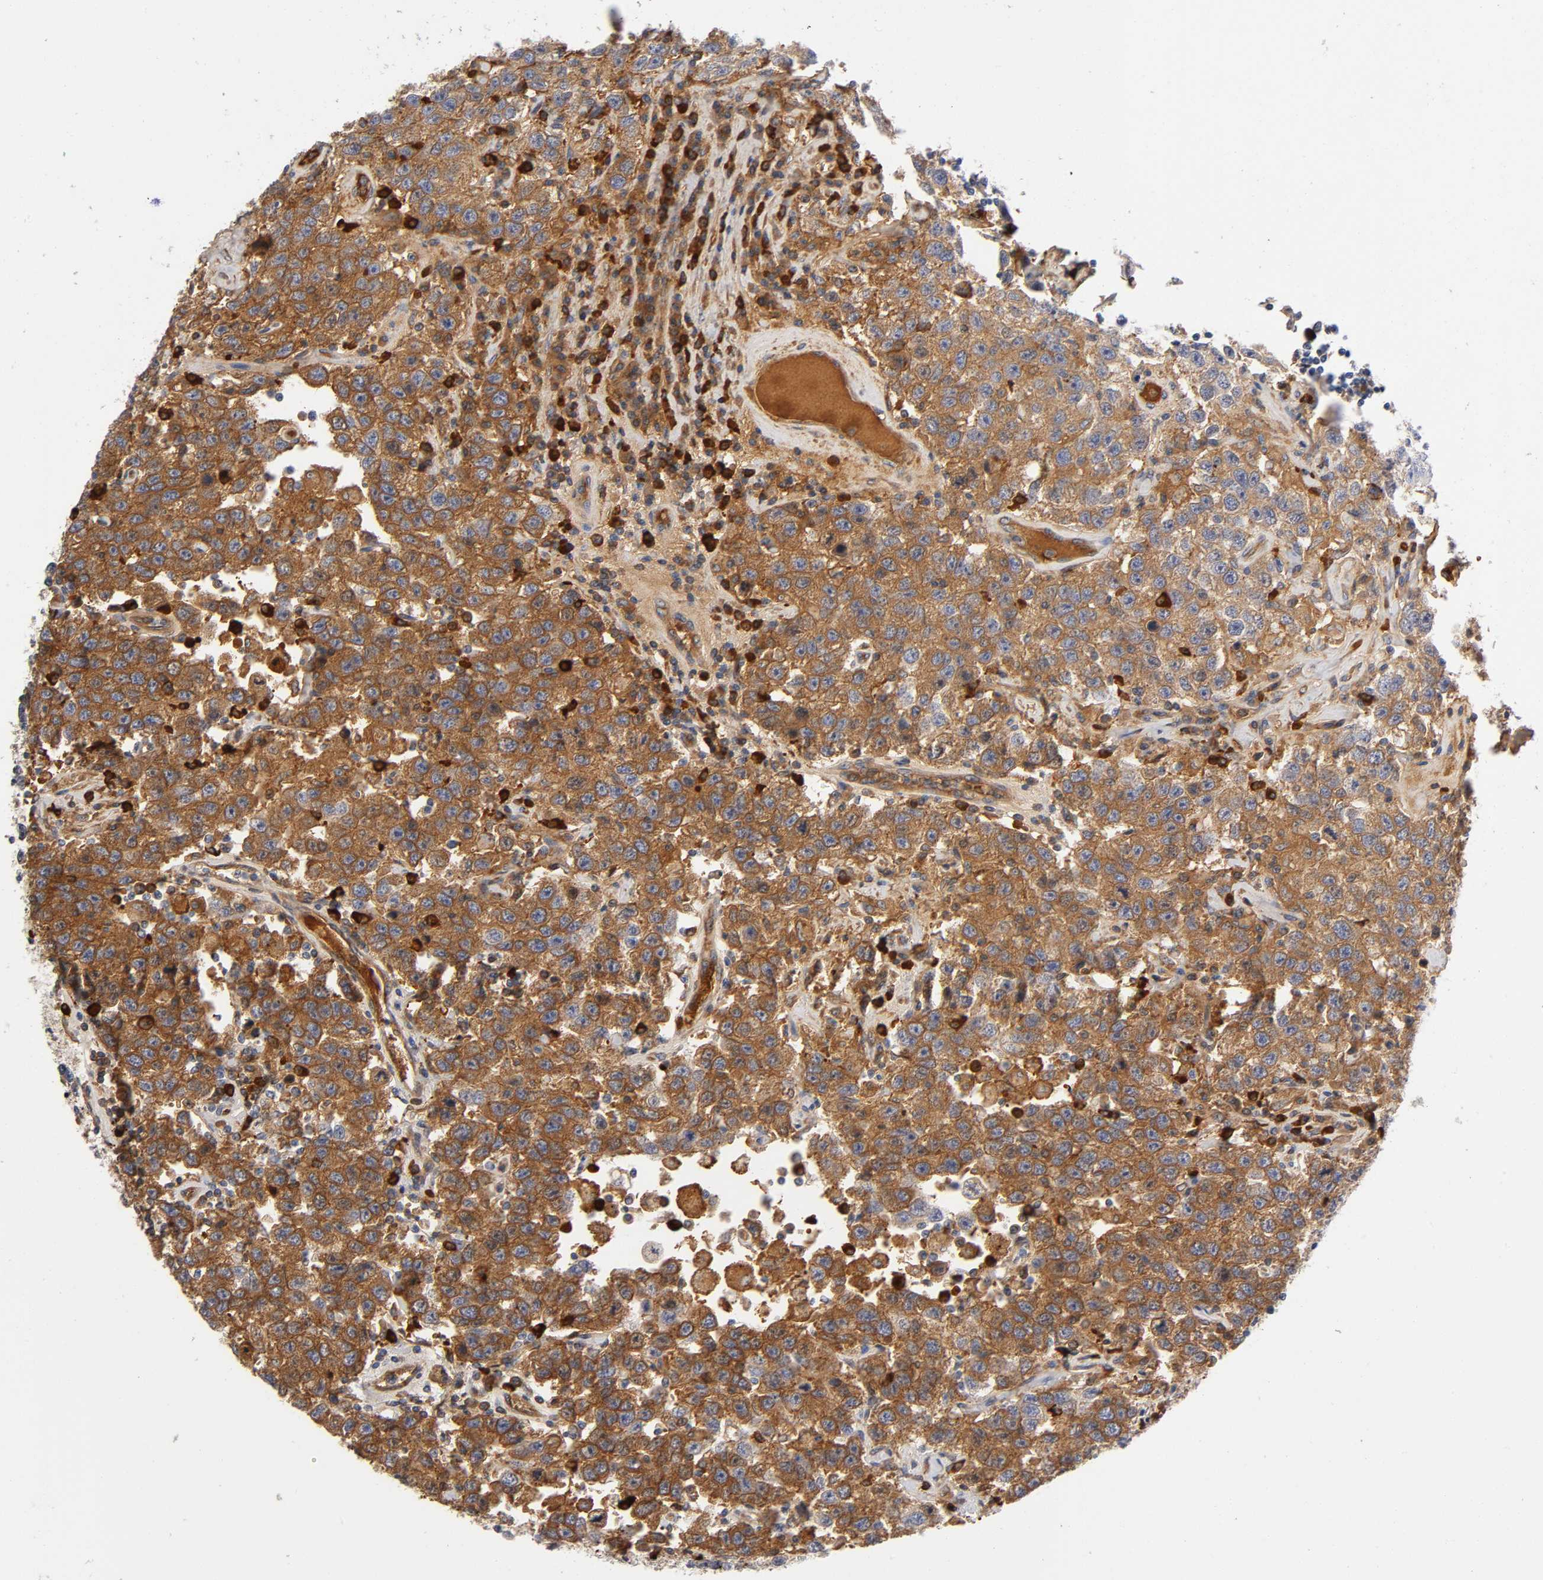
{"staining": {"intensity": "strong", "quantity": ">75%", "location": "cytoplasmic/membranous"}, "tissue": "testis cancer", "cell_type": "Tumor cells", "image_type": "cancer", "snomed": [{"axis": "morphology", "description": "Seminoma, NOS"}, {"axis": "topography", "description": "Testis"}], "caption": "Immunohistochemistry (IHC) of testis cancer demonstrates high levels of strong cytoplasmic/membranous expression in about >75% of tumor cells.", "gene": "NOVA1", "patient": {"sex": "male", "age": 41}}